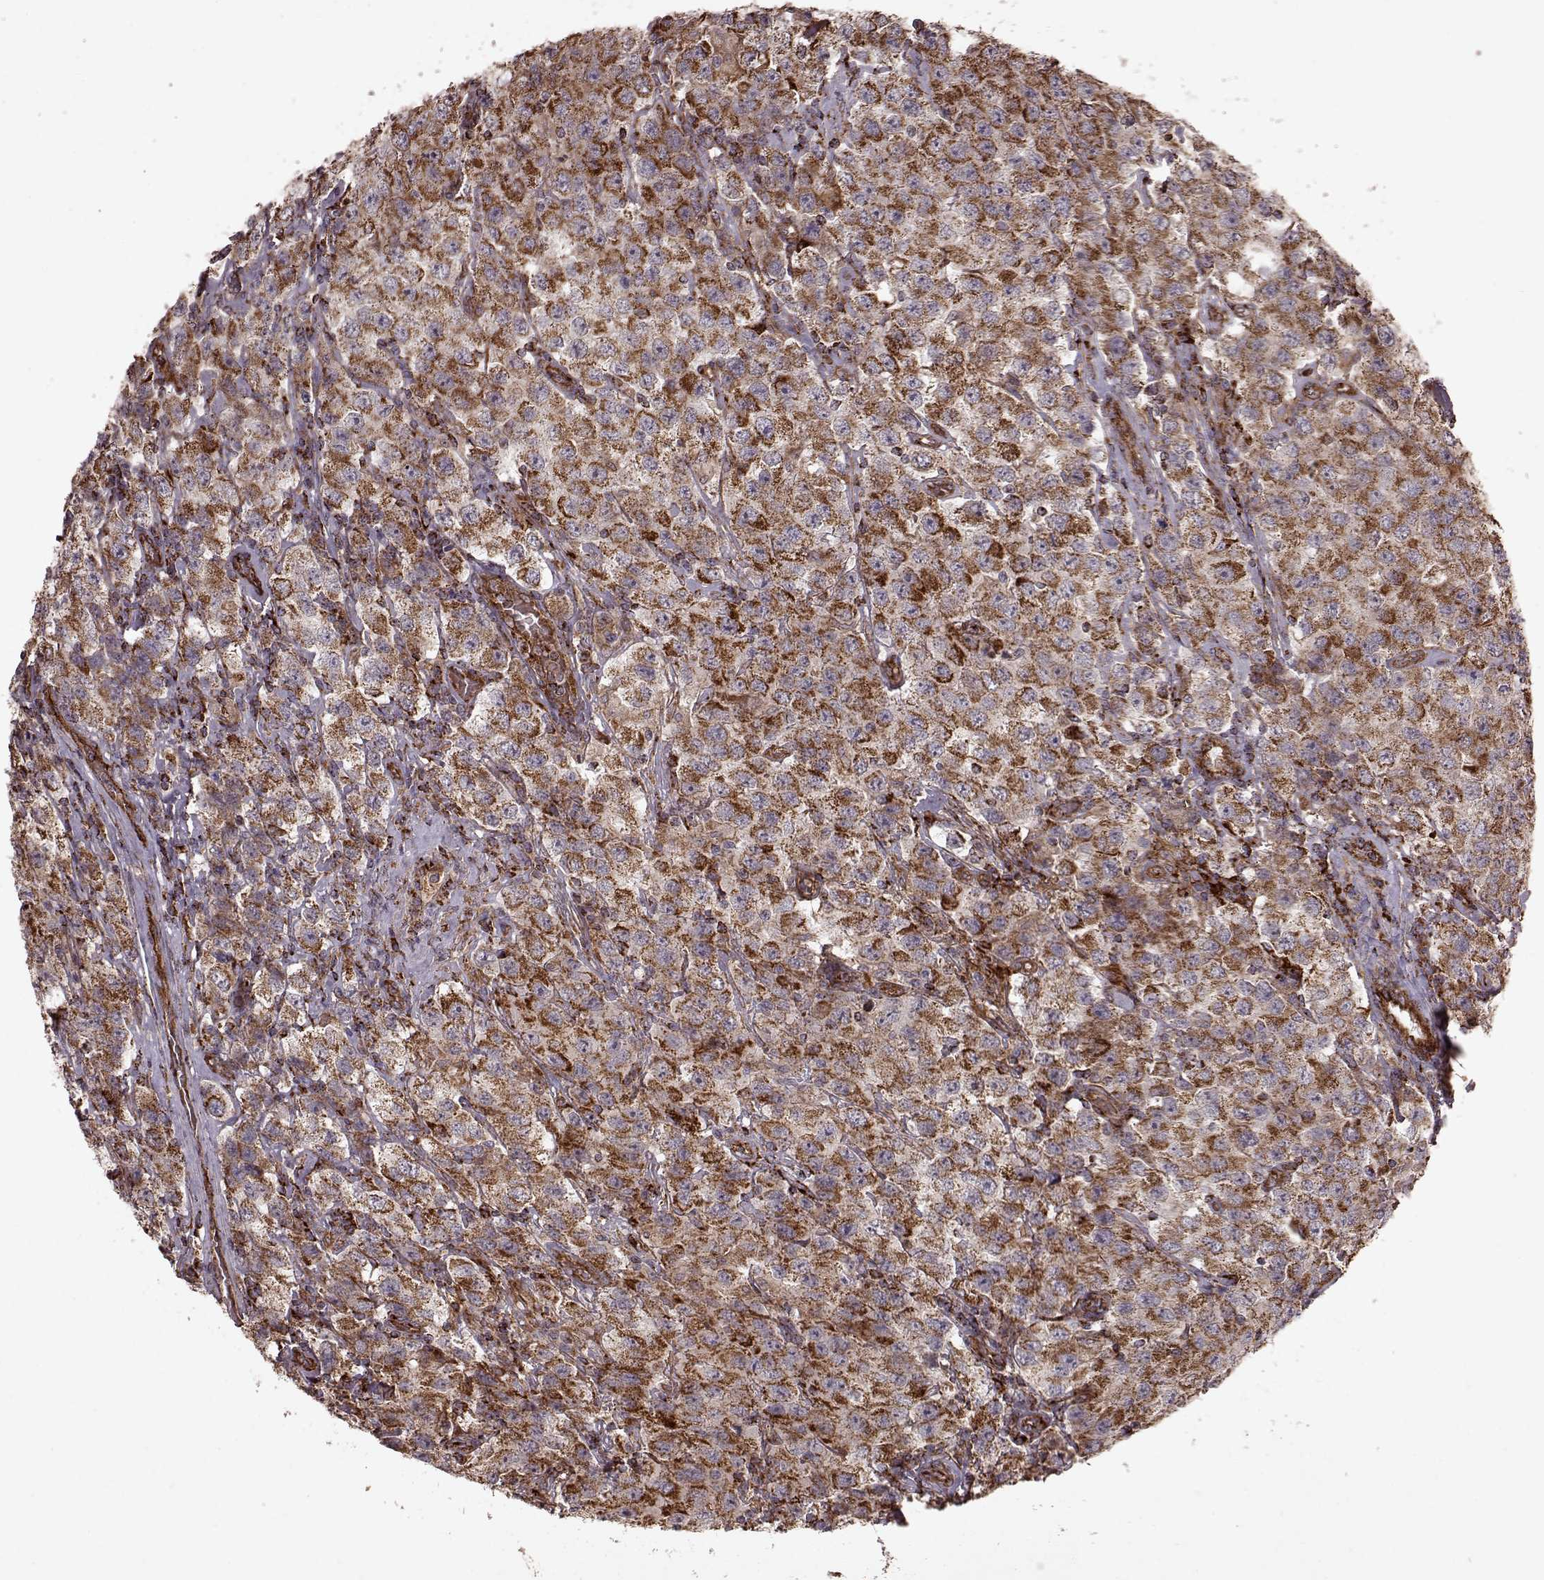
{"staining": {"intensity": "moderate", "quantity": "25%-75%", "location": "cytoplasmic/membranous"}, "tissue": "testis cancer", "cell_type": "Tumor cells", "image_type": "cancer", "snomed": [{"axis": "morphology", "description": "Seminoma, NOS"}, {"axis": "topography", "description": "Testis"}], "caption": "Immunohistochemistry (IHC) micrograph of neoplastic tissue: human testis cancer stained using immunohistochemistry (IHC) demonstrates medium levels of moderate protein expression localized specifically in the cytoplasmic/membranous of tumor cells, appearing as a cytoplasmic/membranous brown color.", "gene": "FXN", "patient": {"sex": "male", "age": 52}}